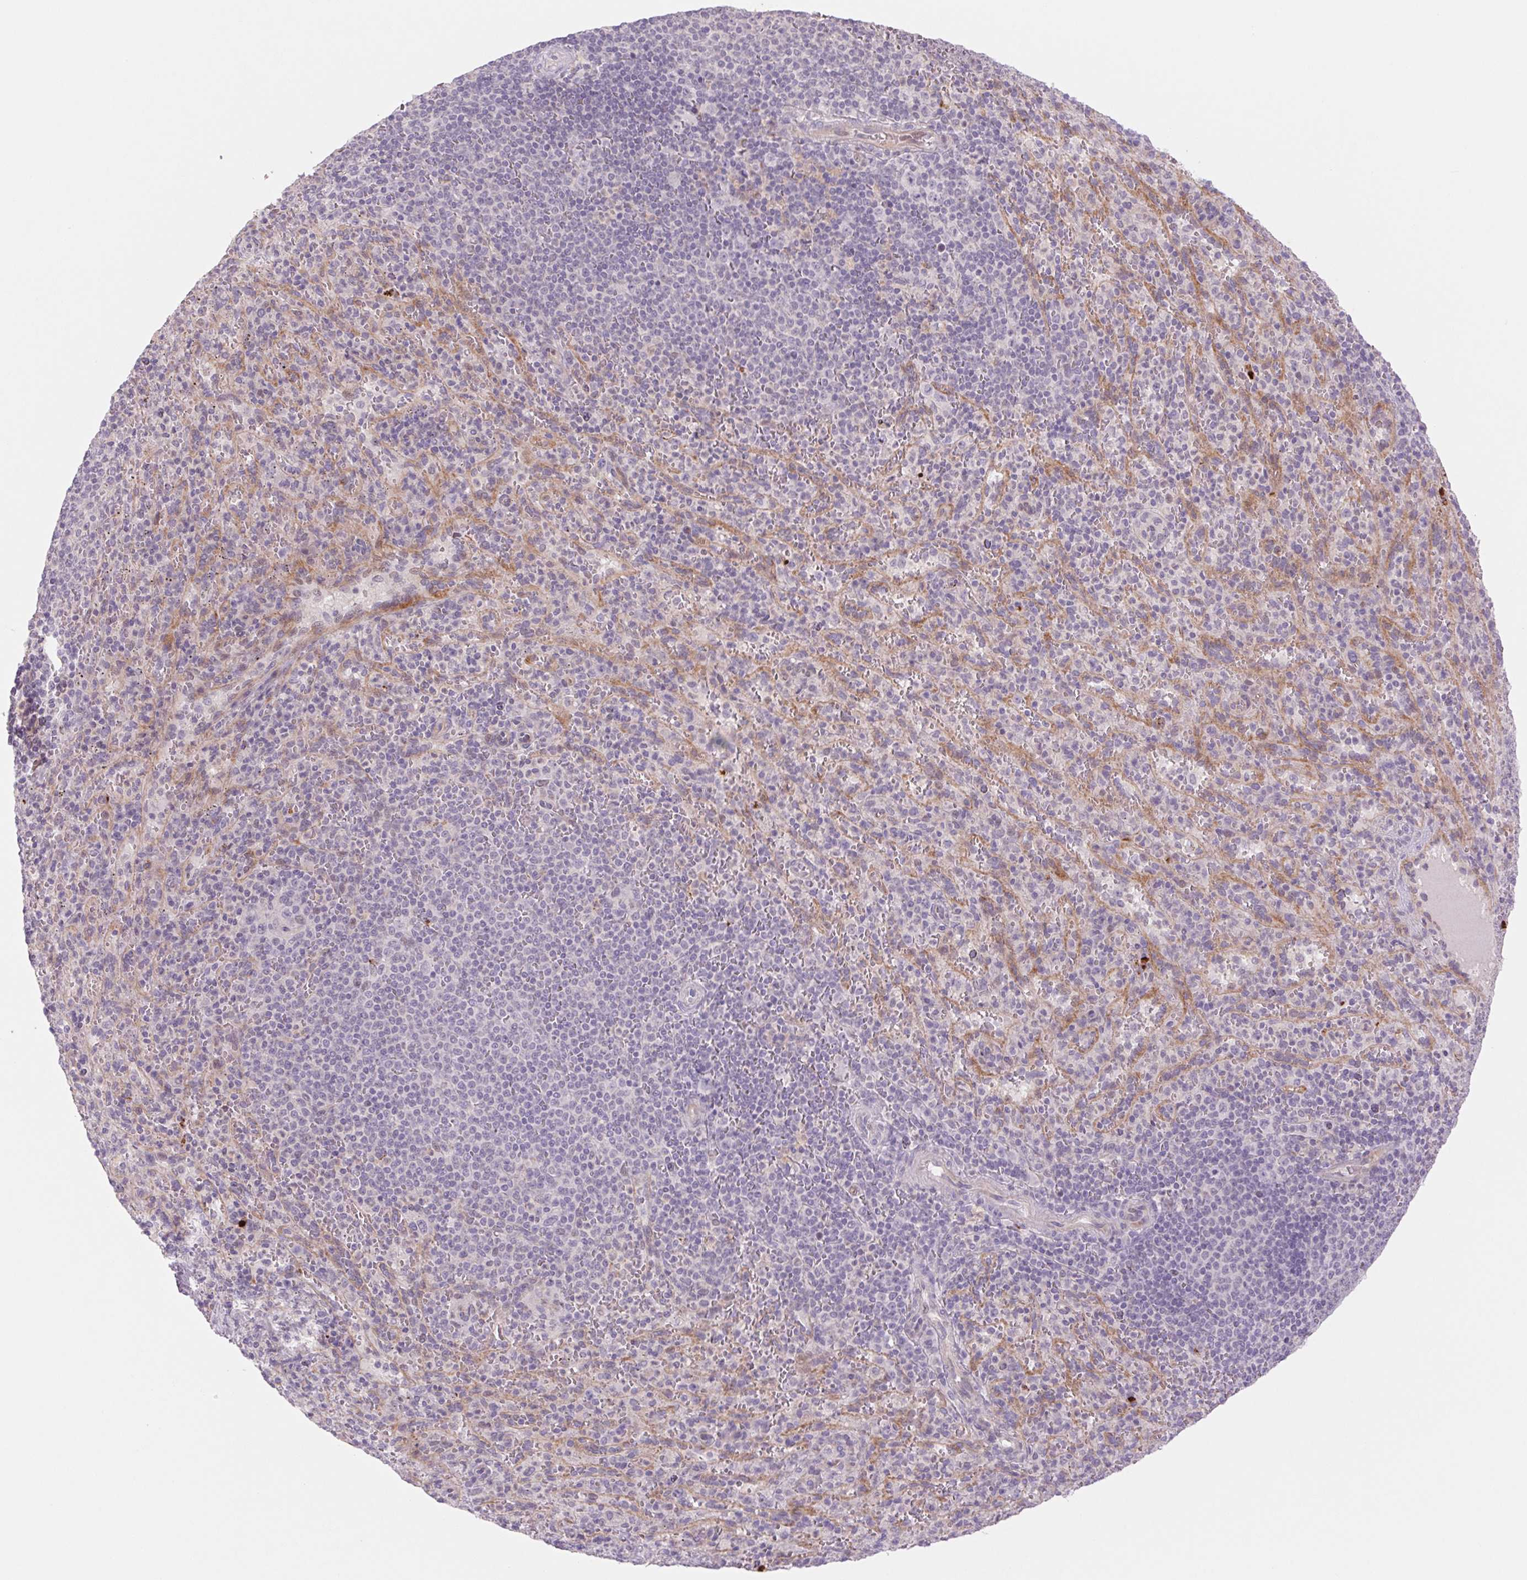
{"staining": {"intensity": "negative", "quantity": "none", "location": "none"}, "tissue": "spleen", "cell_type": "Cells in red pulp", "image_type": "normal", "snomed": [{"axis": "morphology", "description": "Normal tissue, NOS"}, {"axis": "topography", "description": "Spleen"}], "caption": "IHC of normal human spleen exhibits no expression in cells in red pulp.", "gene": "KRT1", "patient": {"sex": "male", "age": 57}}